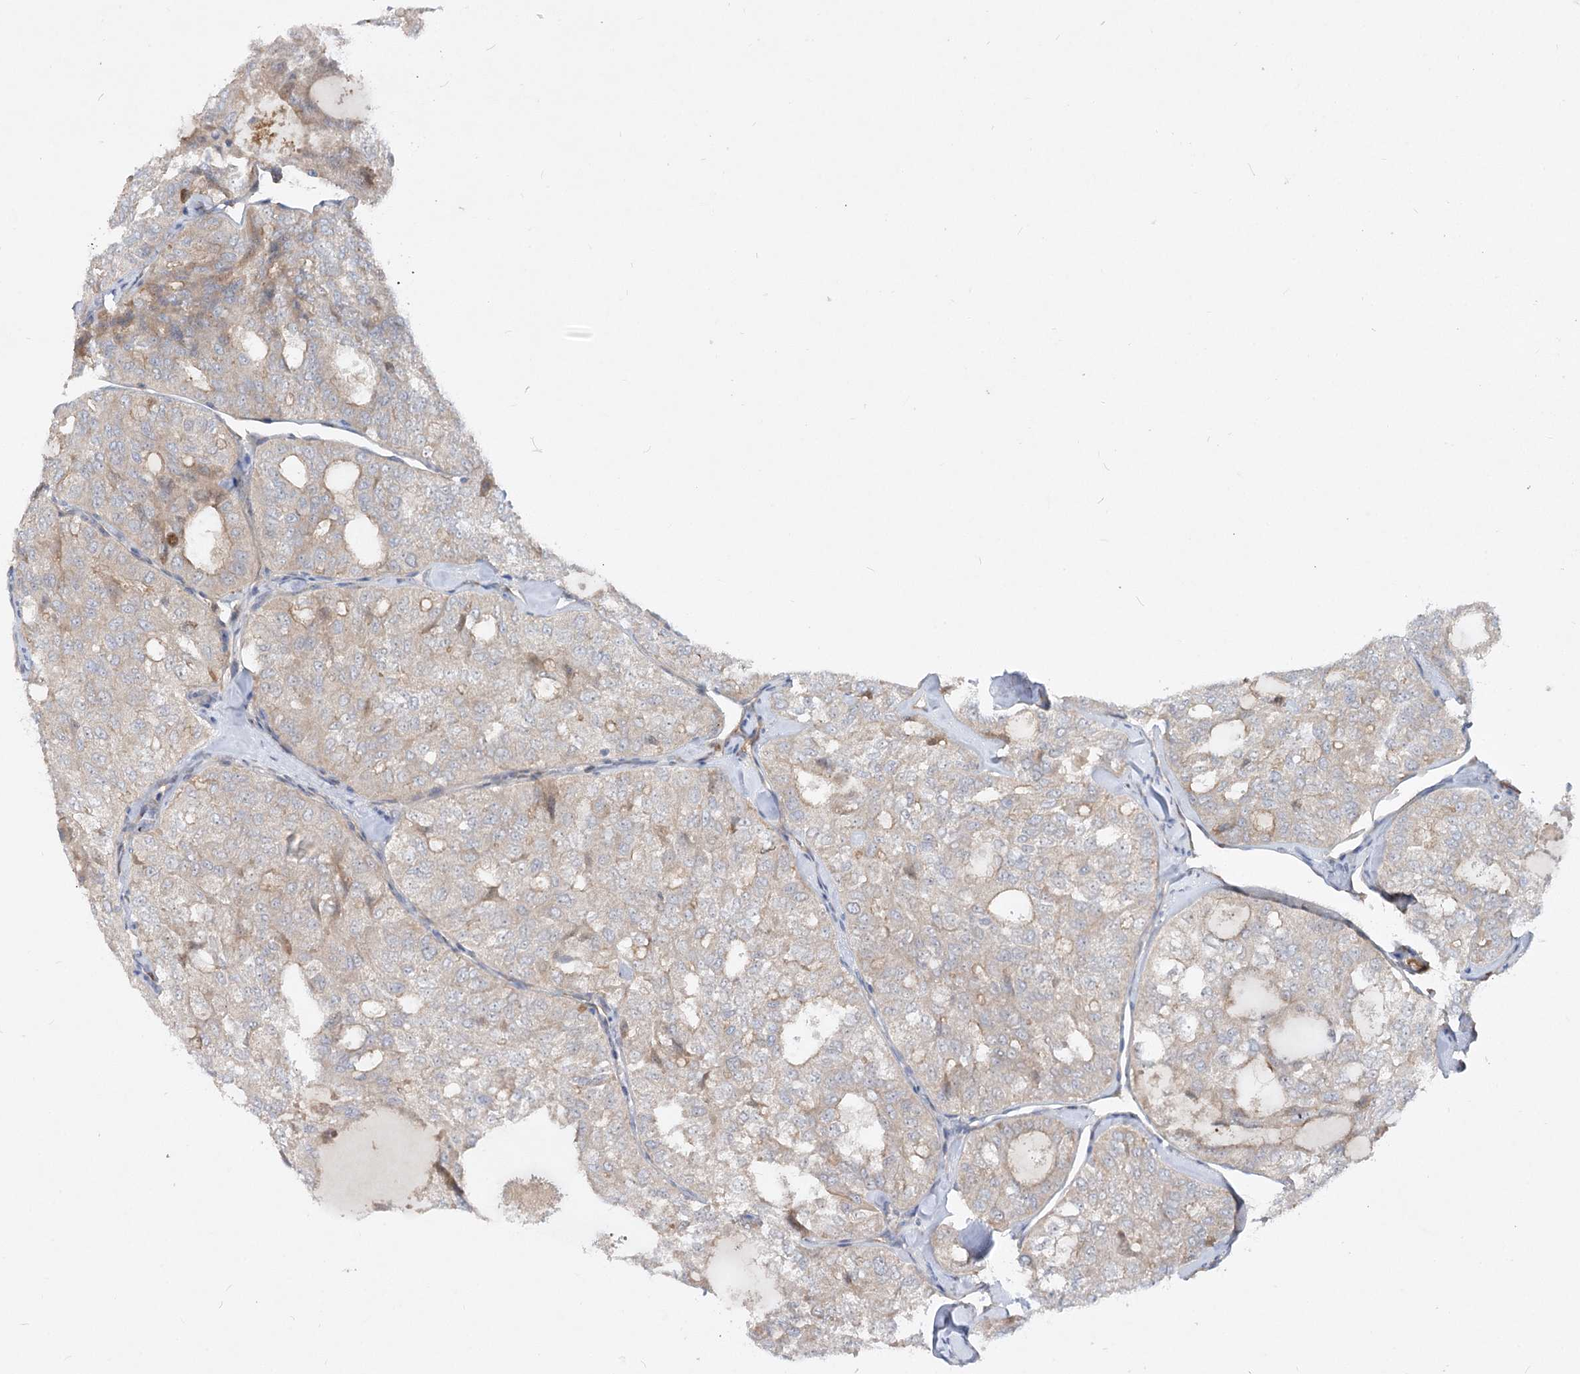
{"staining": {"intensity": "weak", "quantity": "<25%", "location": "cytoplasmic/membranous"}, "tissue": "thyroid cancer", "cell_type": "Tumor cells", "image_type": "cancer", "snomed": [{"axis": "morphology", "description": "Follicular adenoma carcinoma, NOS"}, {"axis": "topography", "description": "Thyroid gland"}], "caption": "The micrograph displays no staining of tumor cells in thyroid cancer. The staining was performed using DAB to visualize the protein expression in brown, while the nuclei were stained in blue with hematoxylin (Magnification: 20x).", "gene": "FGF19", "patient": {"sex": "male", "age": 75}}